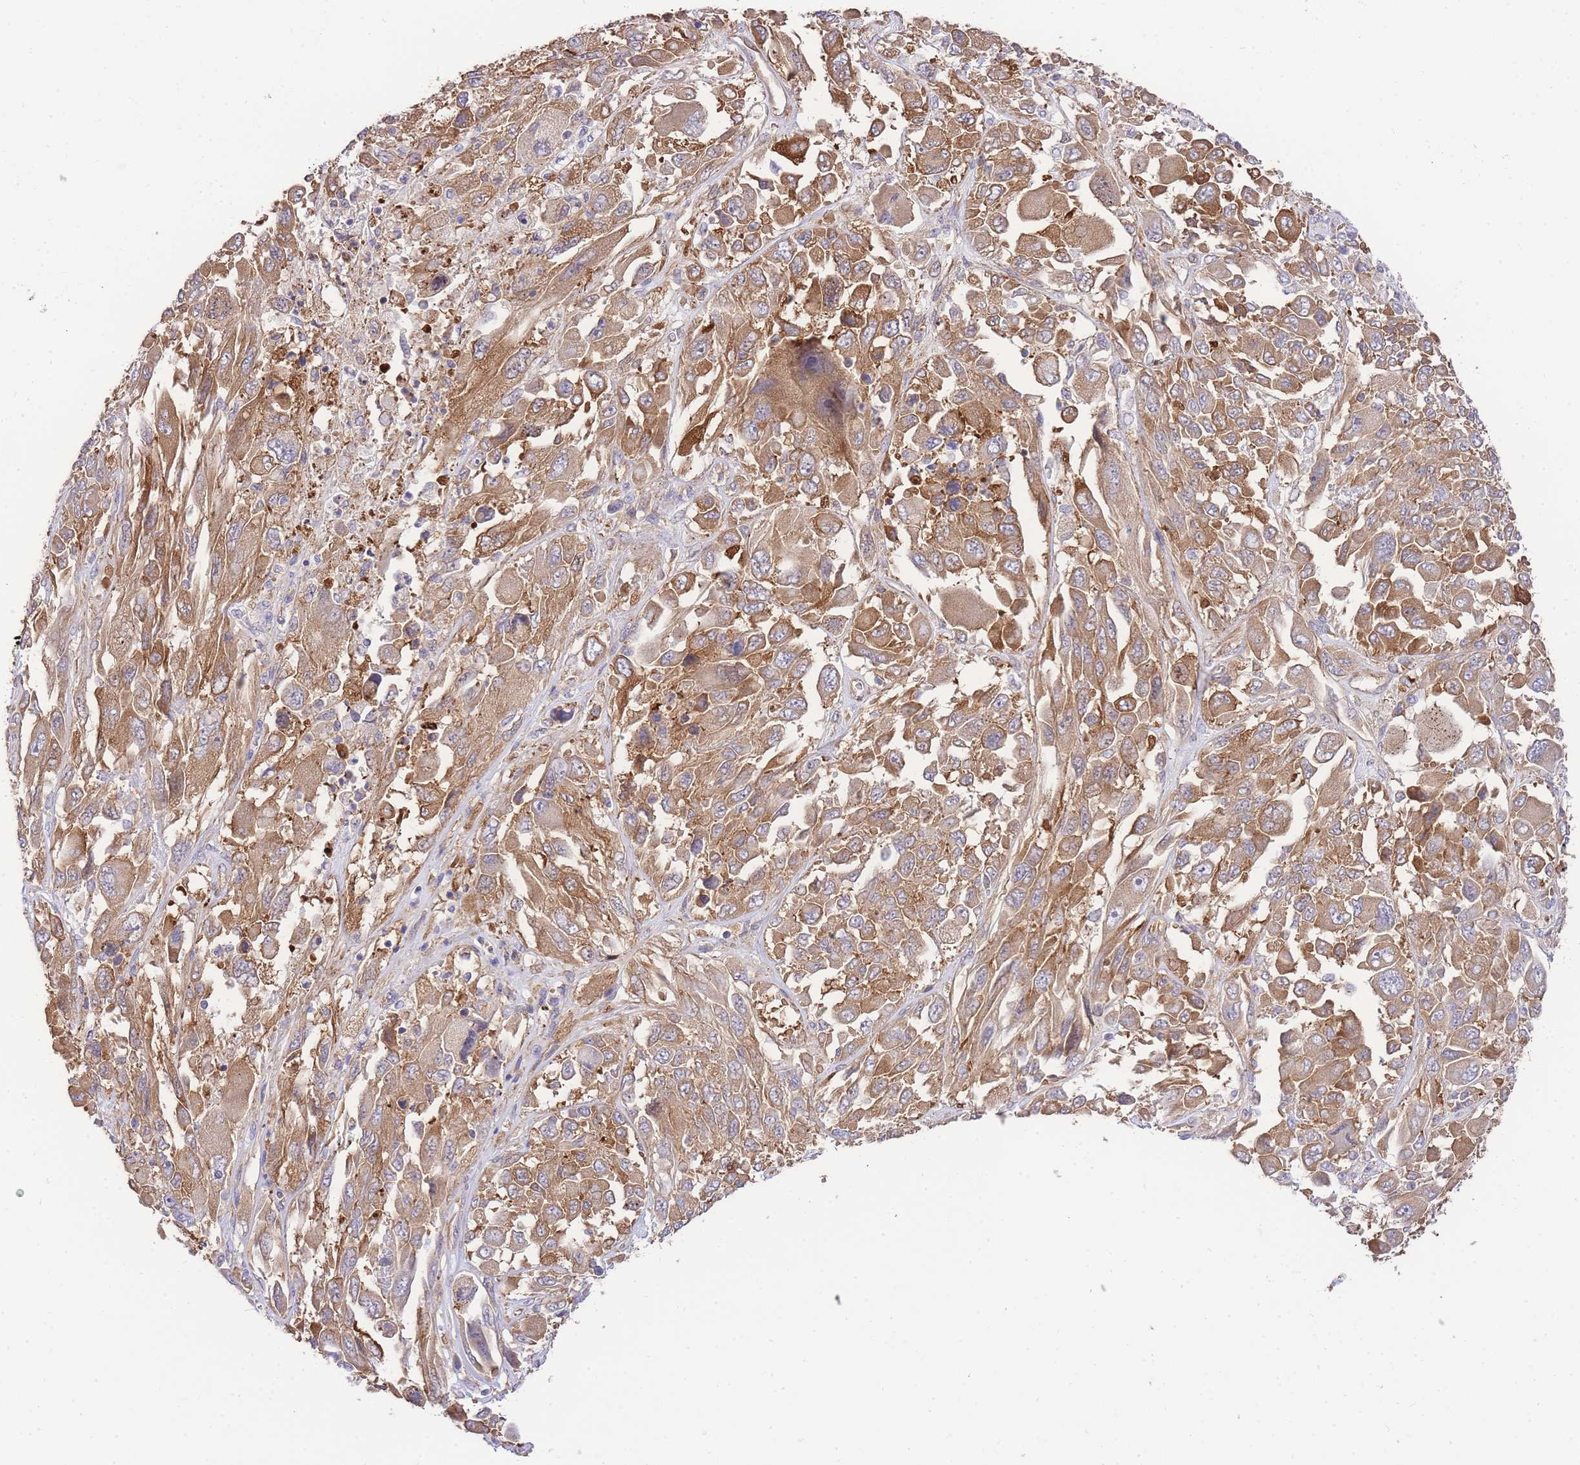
{"staining": {"intensity": "moderate", "quantity": ">75%", "location": "cytoplasmic/membranous"}, "tissue": "melanoma", "cell_type": "Tumor cells", "image_type": "cancer", "snomed": [{"axis": "morphology", "description": "Malignant melanoma, NOS"}, {"axis": "topography", "description": "Skin"}], "caption": "A photomicrograph showing moderate cytoplasmic/membranous positivity in about >75% of tumor cells in malignant melanoma, as visualized by brown immunohistochemical staining.", "gene": "INSYN2B", "patient": {"sex": "female", "age": 91}}